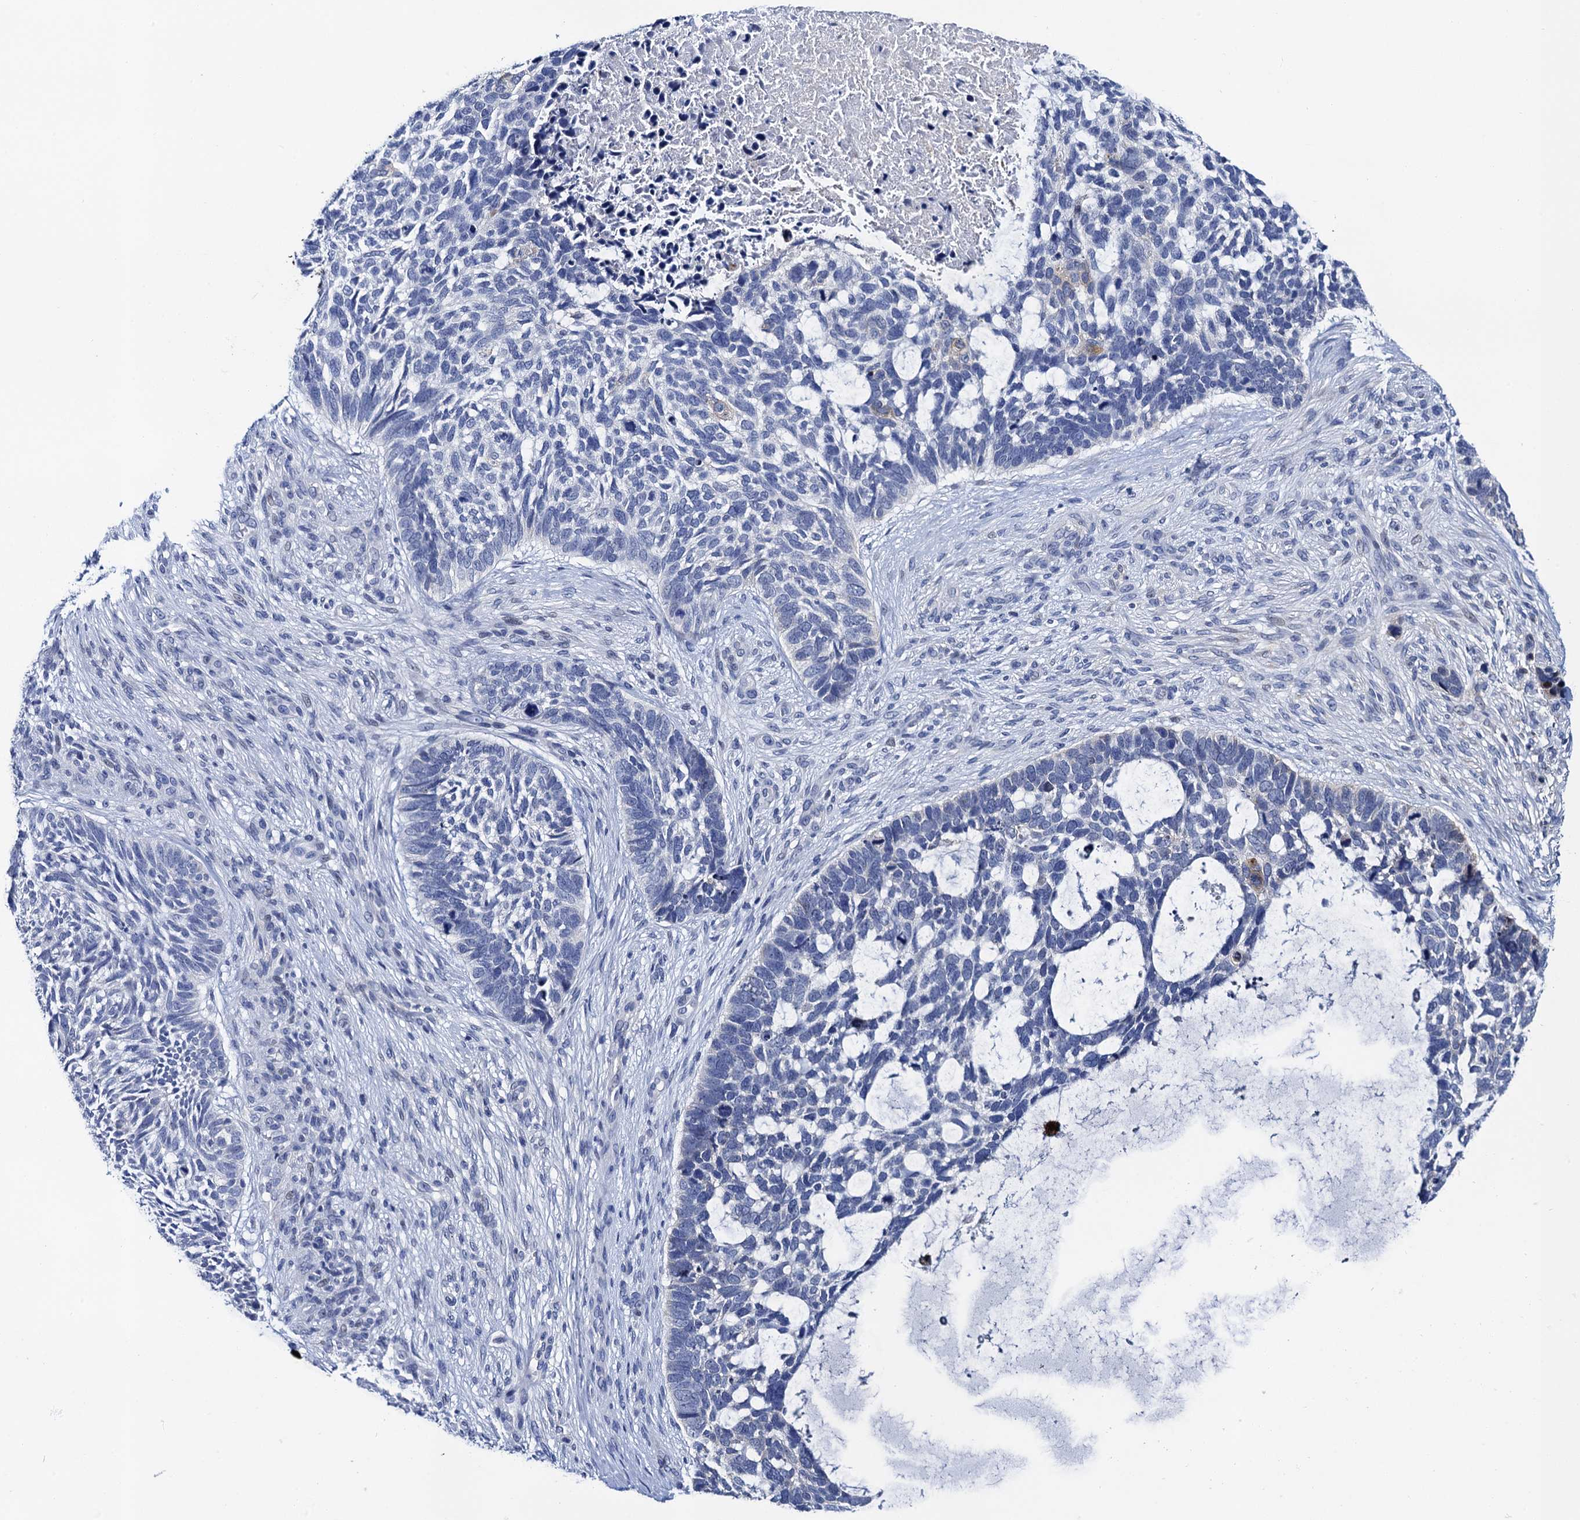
{"staining": {"intensity": "negative", "quantity": "none", "location": "none"}, "tissue": "skin cancer", "cell_type": "Tumor cells", "image_type": "cancer", "snomed": [{"axis": "morphology", "description": "Basal cell carcinoma"}, {"axis": "topography", "description": "Skin"}], "caption": "This is a micrograph of immunohistochemistry staining of skin cancer (basal cell carcinoma), which shows no positivity in tumor cells.", "gene": "LYPD3", "patient": {"sex": "male", "age": 88}}